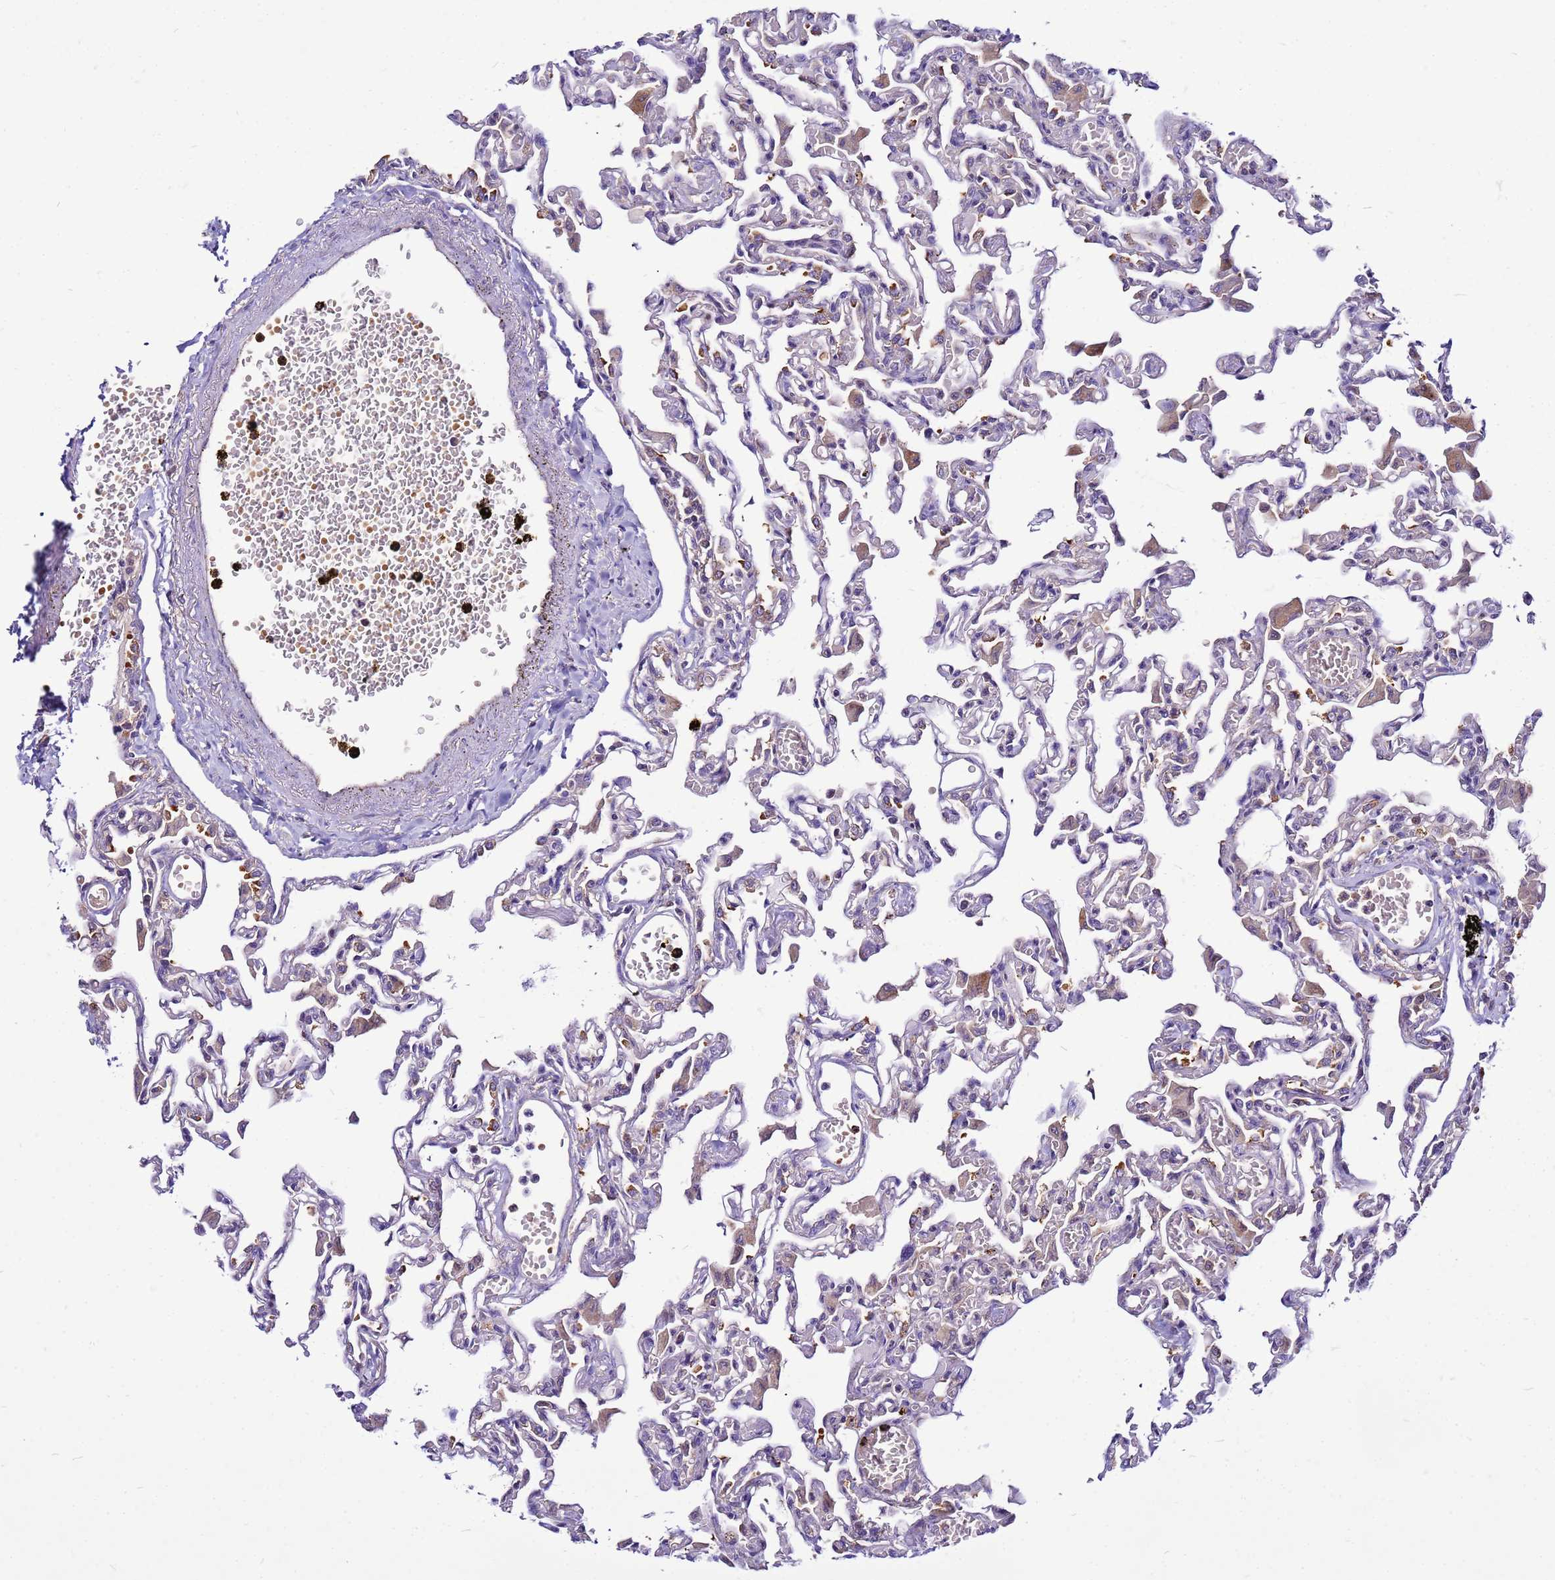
{"staining": {"intensity": "negative", "quantity": "none", "location": "none"}, "tissue": "lung", "cell_type": "Alveolar cells", "image_type": "normal", "snomed": [{"axis": "morphology", "description": "Normal tissue, NOS"}, {"axis": "topography", "description": "Bronchus"}, {"axis": "topography", "description": "Lung"}], "caption": "An image of lung stained for a protein reveals no brown staining in alveolar cells. (DAB immunohistochemistry with hematoxylin counter stain).", "gene": "PKD1", "patient": {"sex": "female", "age": 49}}